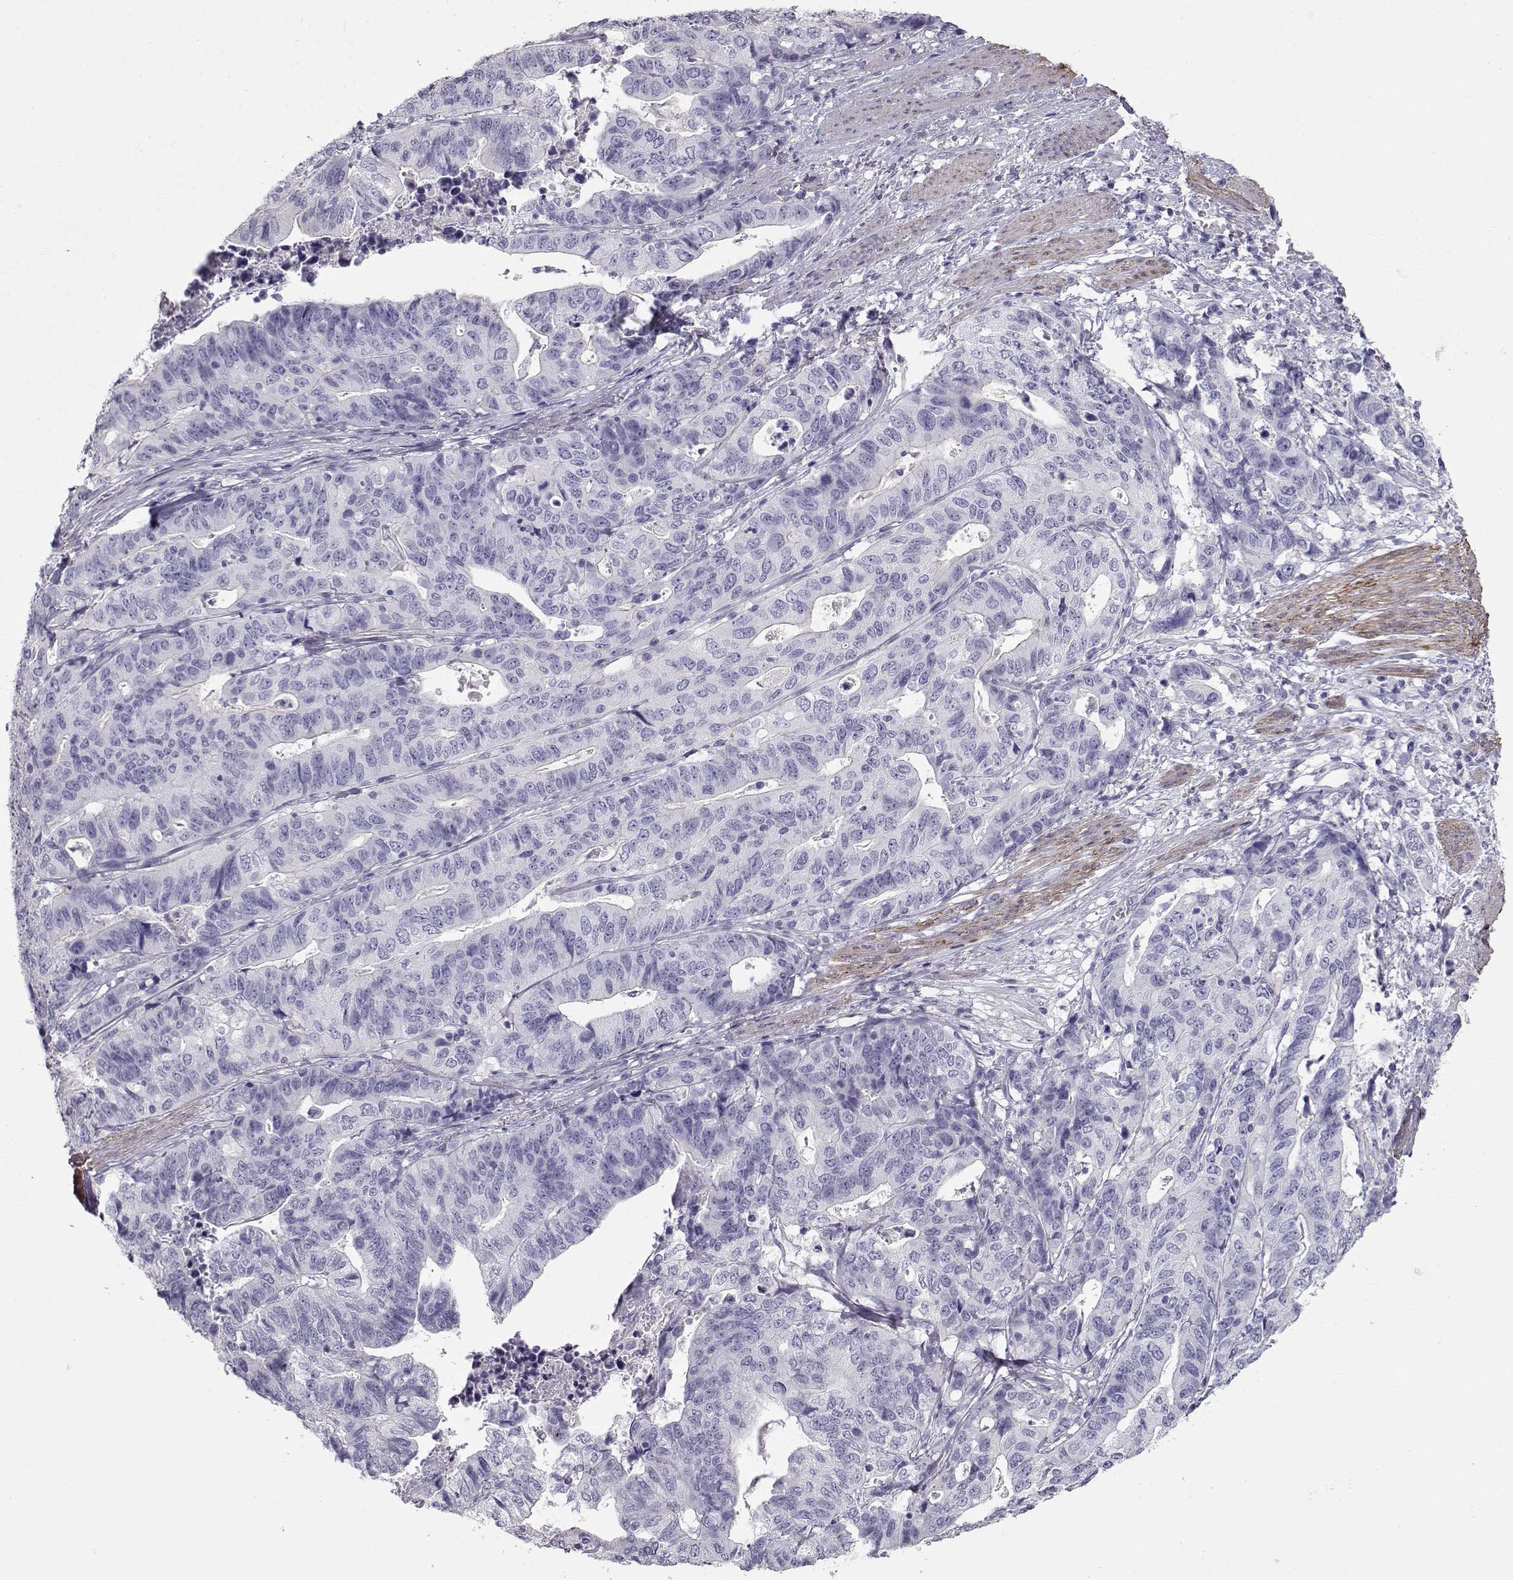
{"staining": {"intensity": "negative", "quantity": "none", "location": "none"}, "tissue": "stomach cancer", "cell_type": "Tumor cells", "image_type": "cancer", "snomed": [{"axis": "morphology", "description": "Adenocarcinoma, NOS"}, {"axis": "topography", "description": "Stomach, upper"}], "caption": "Tumor cells show no significant staining in stomach adenocarcinoma.", "gene": "SLITRK3", "patient": {"sex": "female", "age": 67}}